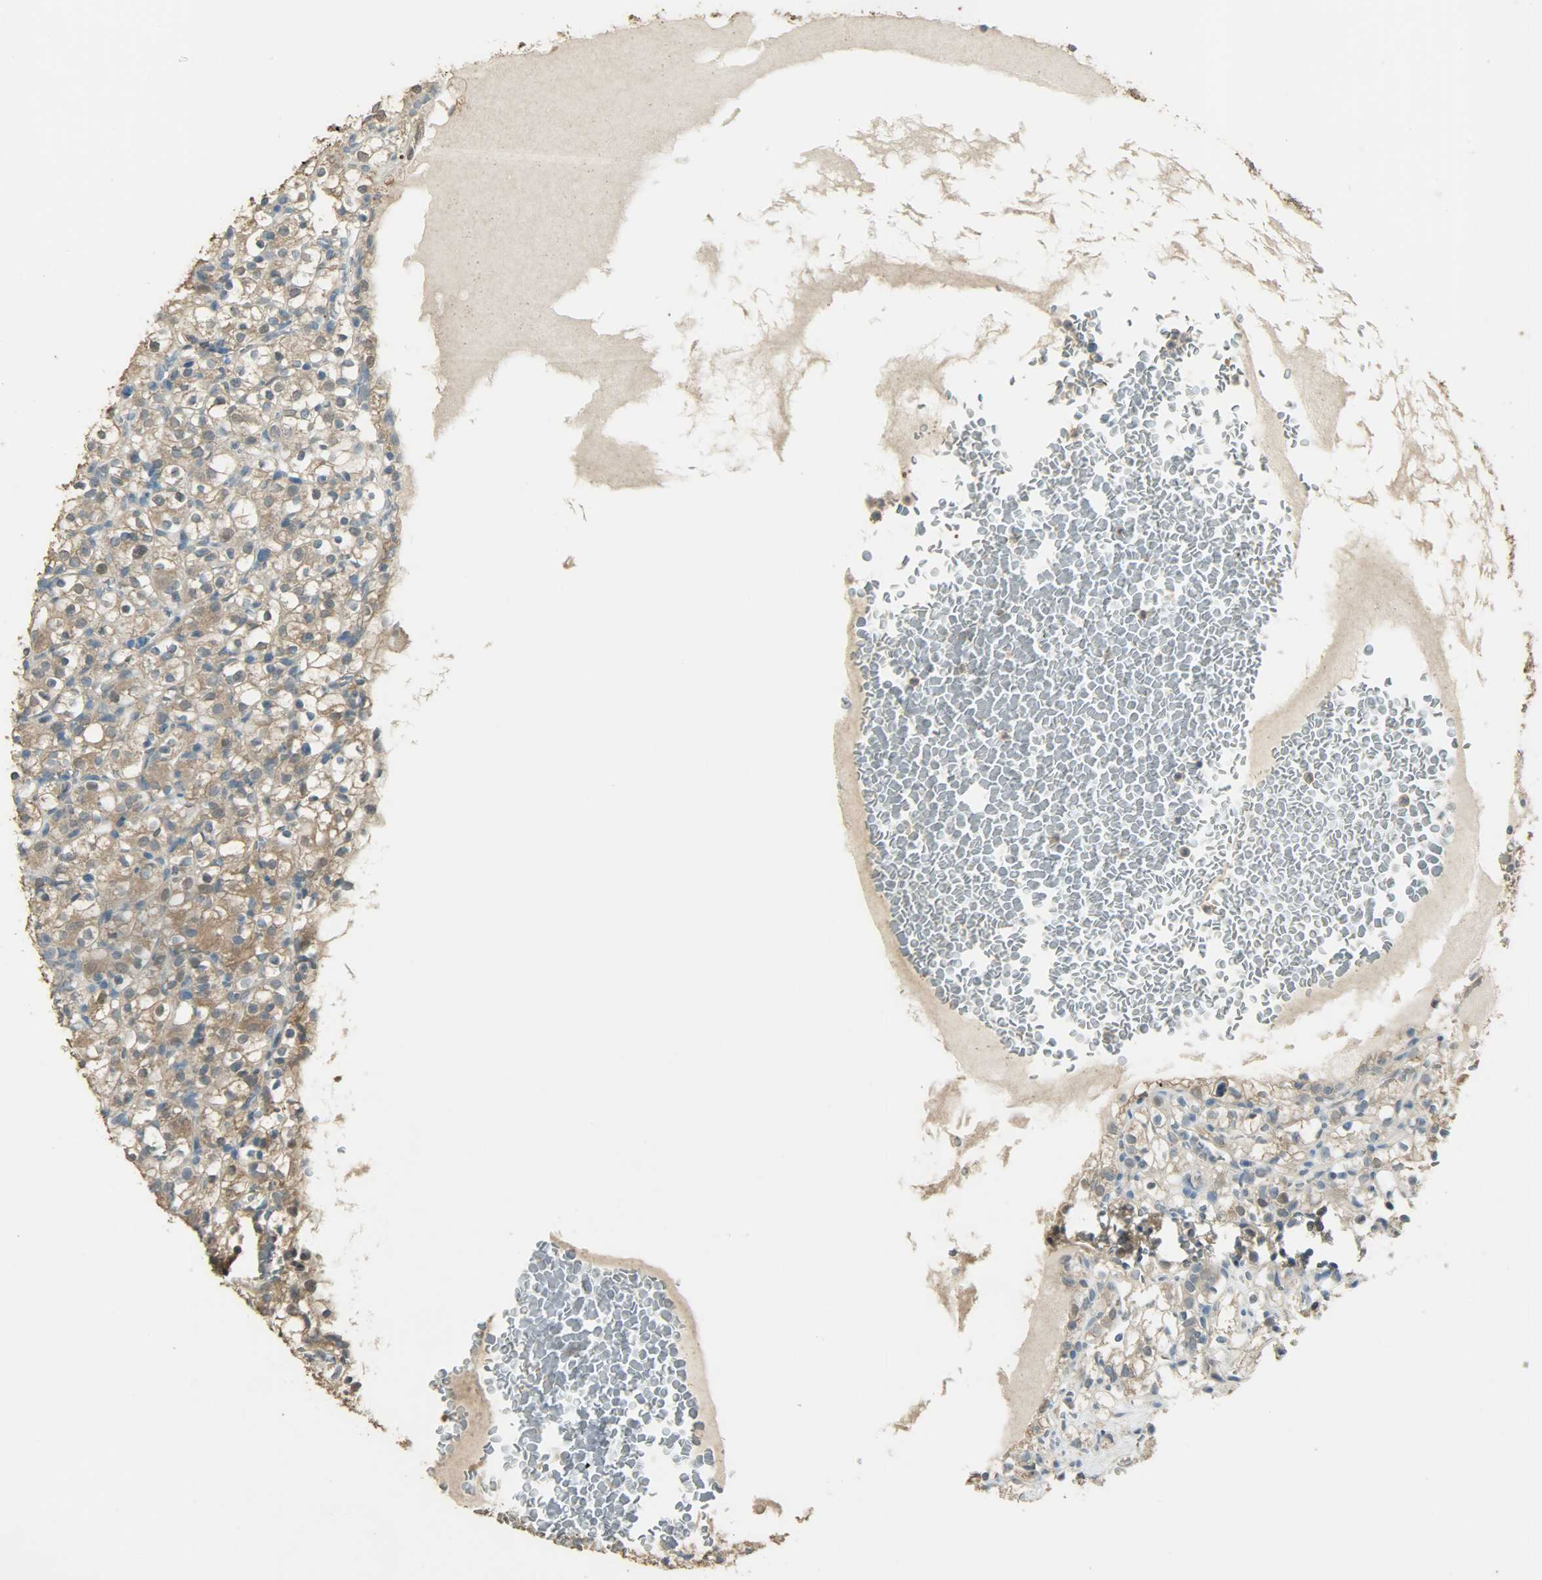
{"staining": {"intensity": "weak", "quantity": ">75%", "location": "cytoplasmic/membranous,nuclear"}, "tissue": "renal cancer", "cell_type": "Tumor cells", "image_type": "cancer", "snomed": [{"axis": "morphology", "description": "Normal tissue, NOS"}, {"axis": "morphology", "description": "Adenocarcinoma, NOS"}, {"axis": "topography", "description": "Kidney"}], "caption": "An IHC micrograph of neoplastic tissue is shown. Protein staining in brown highlights weak cytoplasmic/membranous and nuclear positivity in renal cancer within tumor cells.", "gene": "PRMT5", "patient": {"sex": "female", "age": 72}}